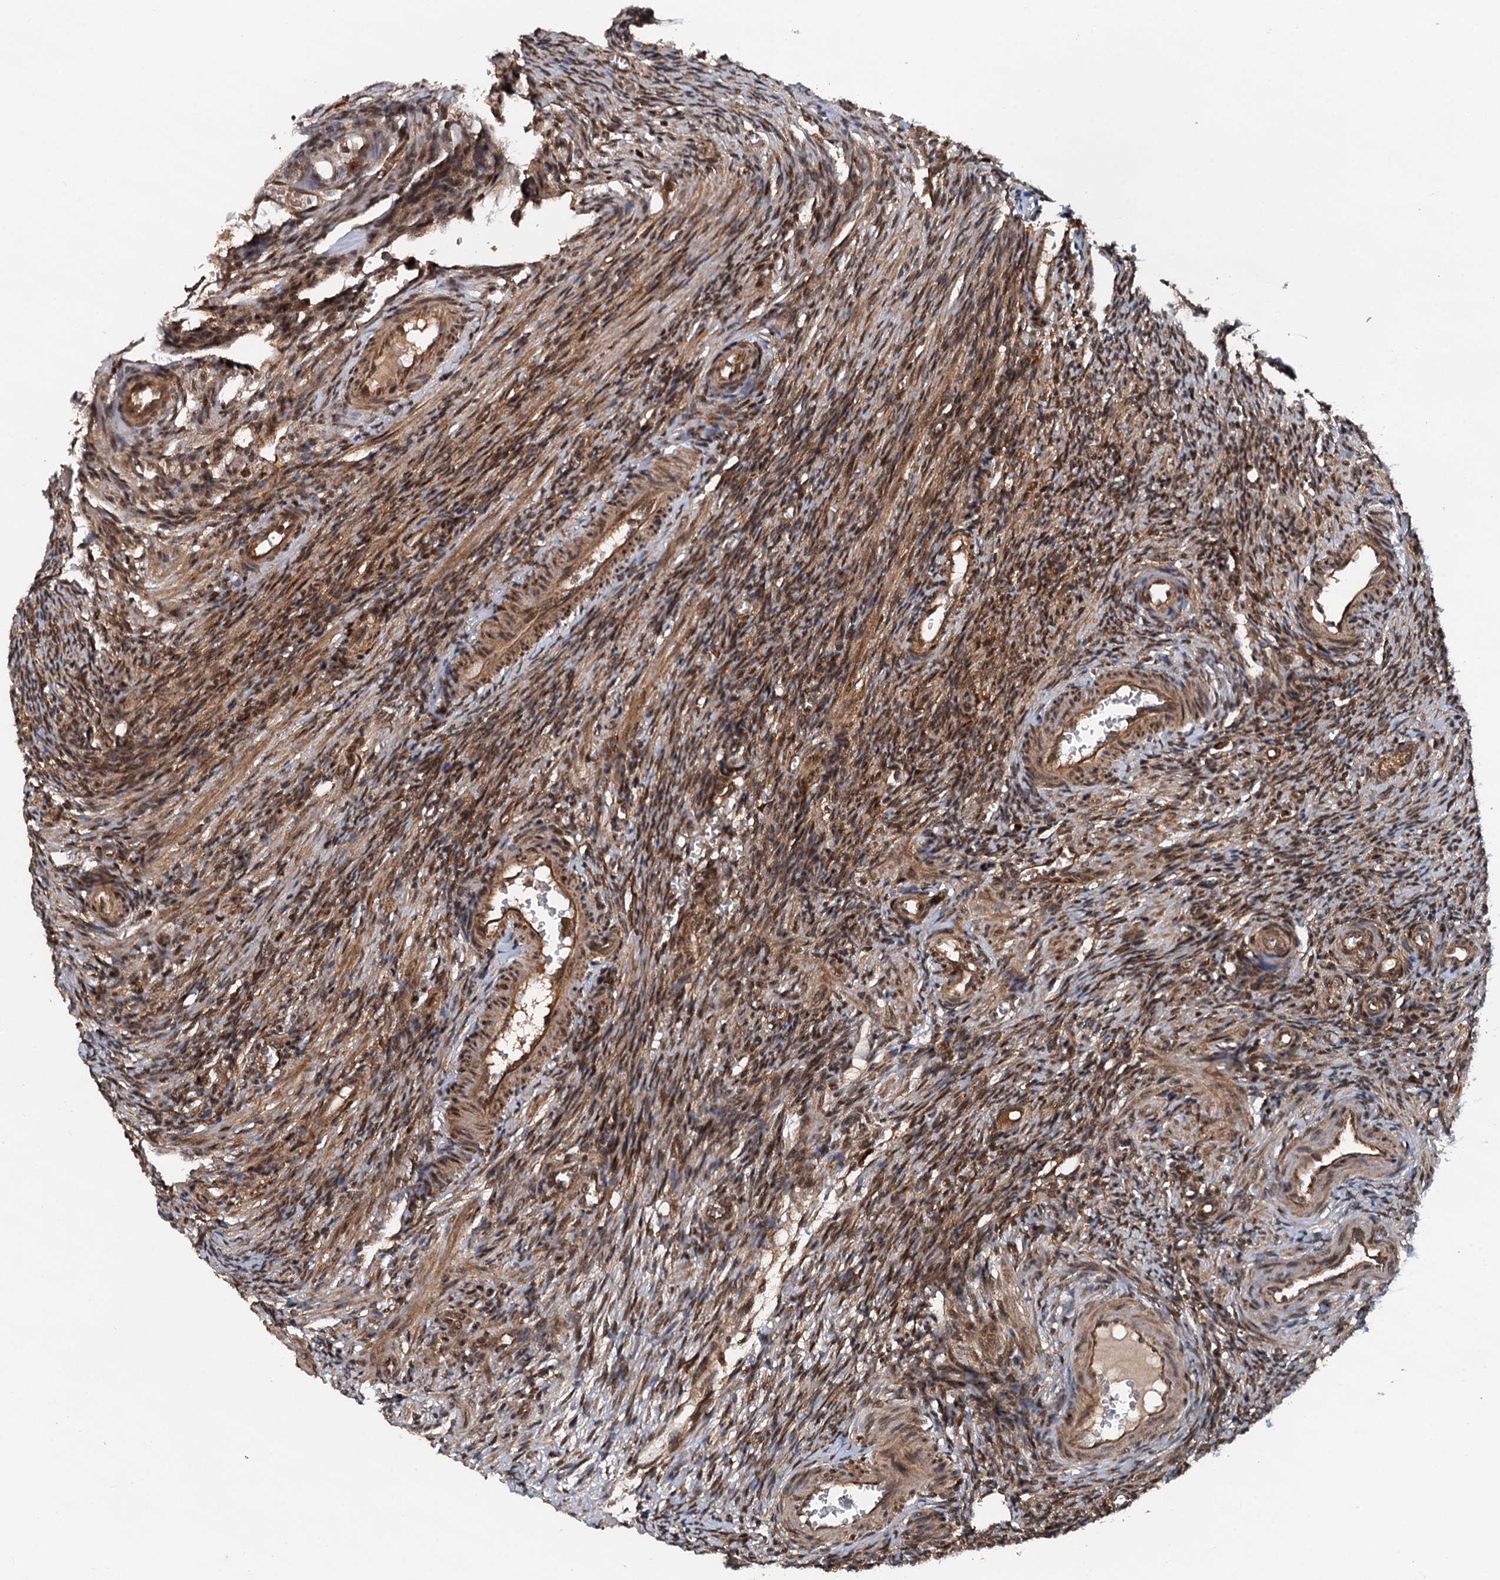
{"staining": {"intensity": "moderate", "quantity": ">75%", "location": "cytoplasmic/membranous,nuclear"}, "tissue": "ovary", "cell_type": "Ovarian stroma cells", "image_type": "normal", "snomed": [{"axis": "morphology", "description": "Normal tissue, NOS"}, {"axis": "topography", "description": "Ovary"}], "caption": "A brown stain highlights moderate cytoplasmic/membranous,nuclear positivity of a protein in ovarian stroma cells of unremarkable ovary. Nuclei are stained in blue.", "gene": "STUB1", "patient": {"sex": "female", "age": 27}}